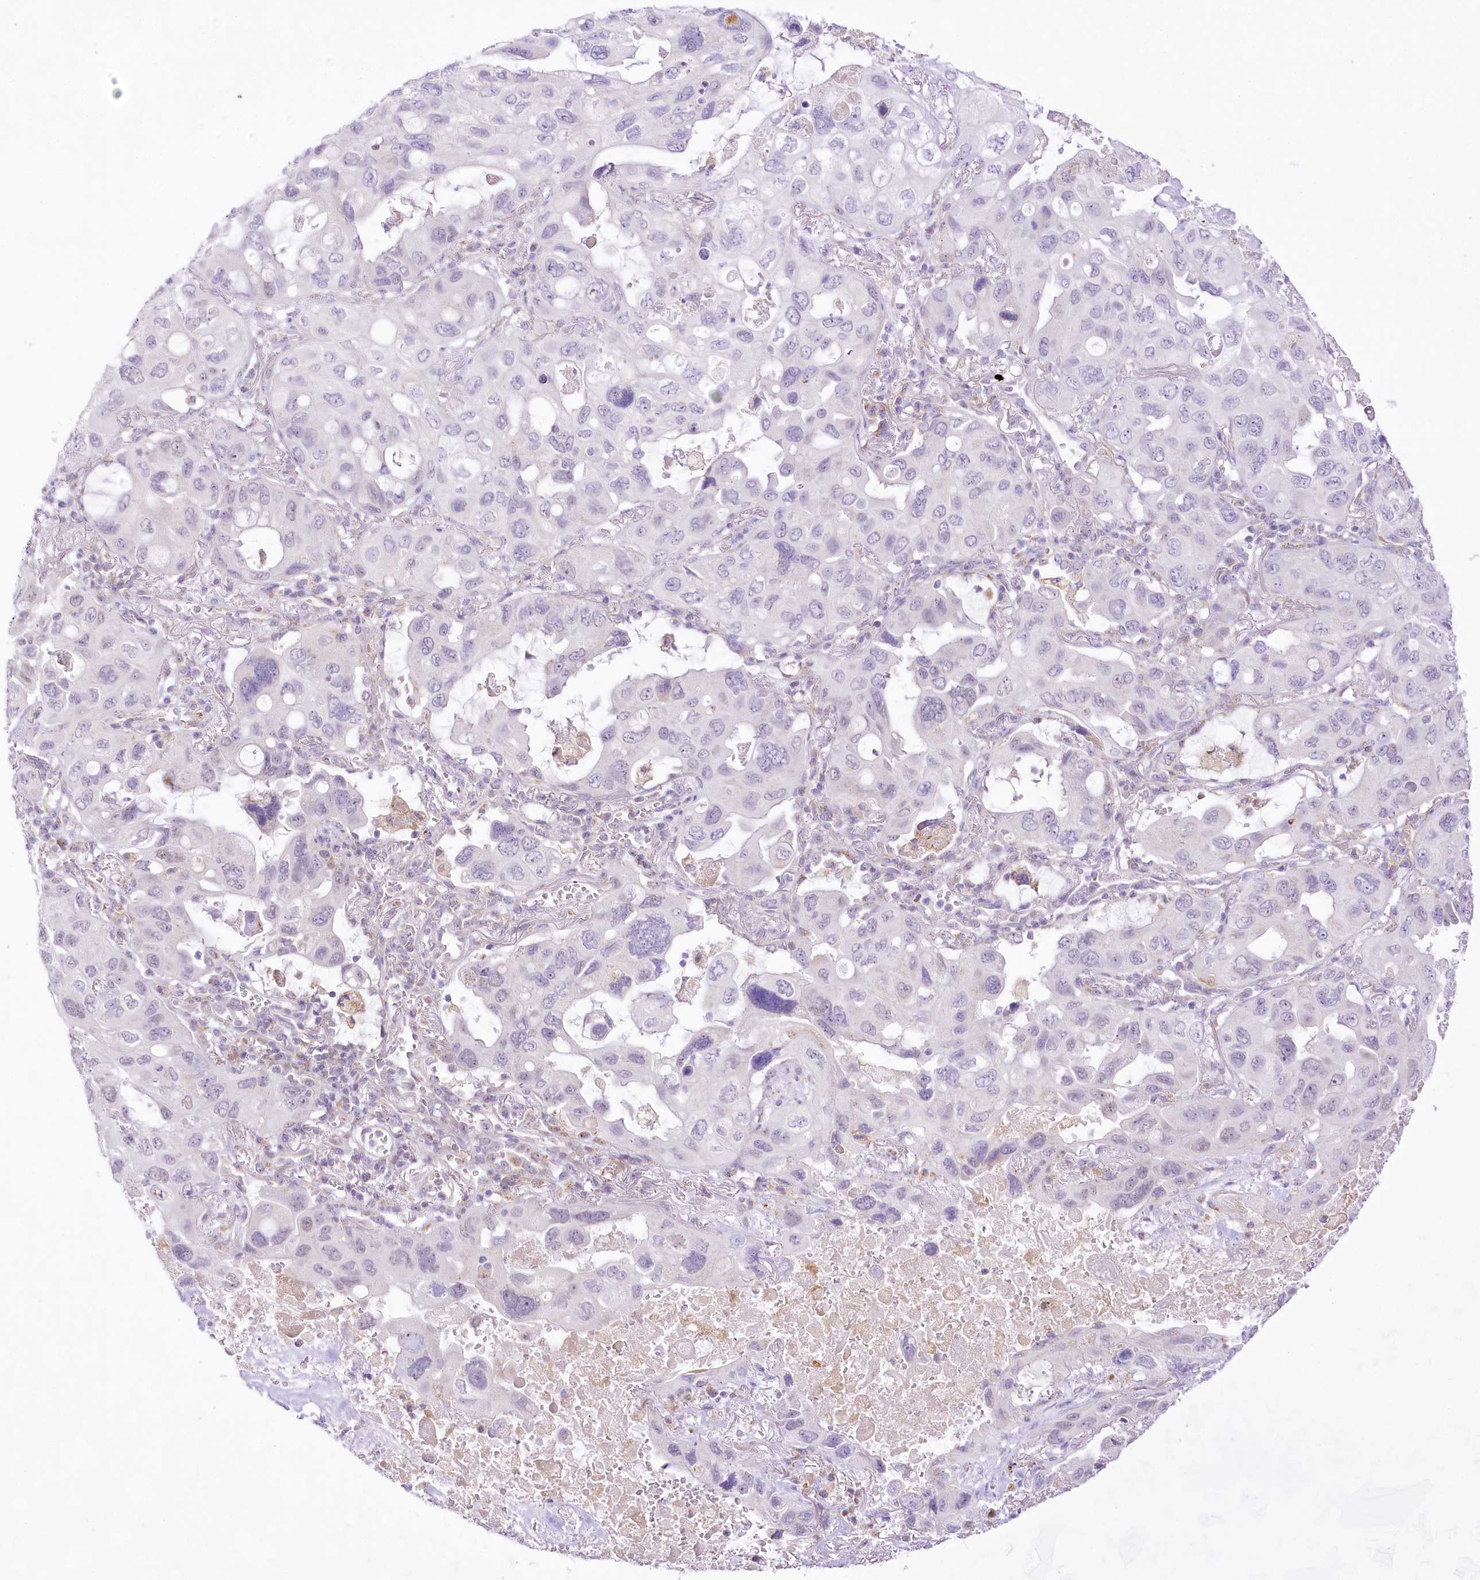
{"staining": {"intensity": "negative", "quantity": "none", "location": "none"}, "tissue": "lung cancer", "cell_type": "Tumor cells", "image_type": "cancer", "snomed": [{"axis": "morphology", "description": "Squamous cell carcinoma, NOS"}, {"axis": "topography", "description": "Lung"}], "caption": "This is an immunohistochemistry image of human squamous cell carcinoma (lung). There is no positivity in tumor cells.", "gene": "CCDC30", "patient": {"sex": "female", "age": 73}}